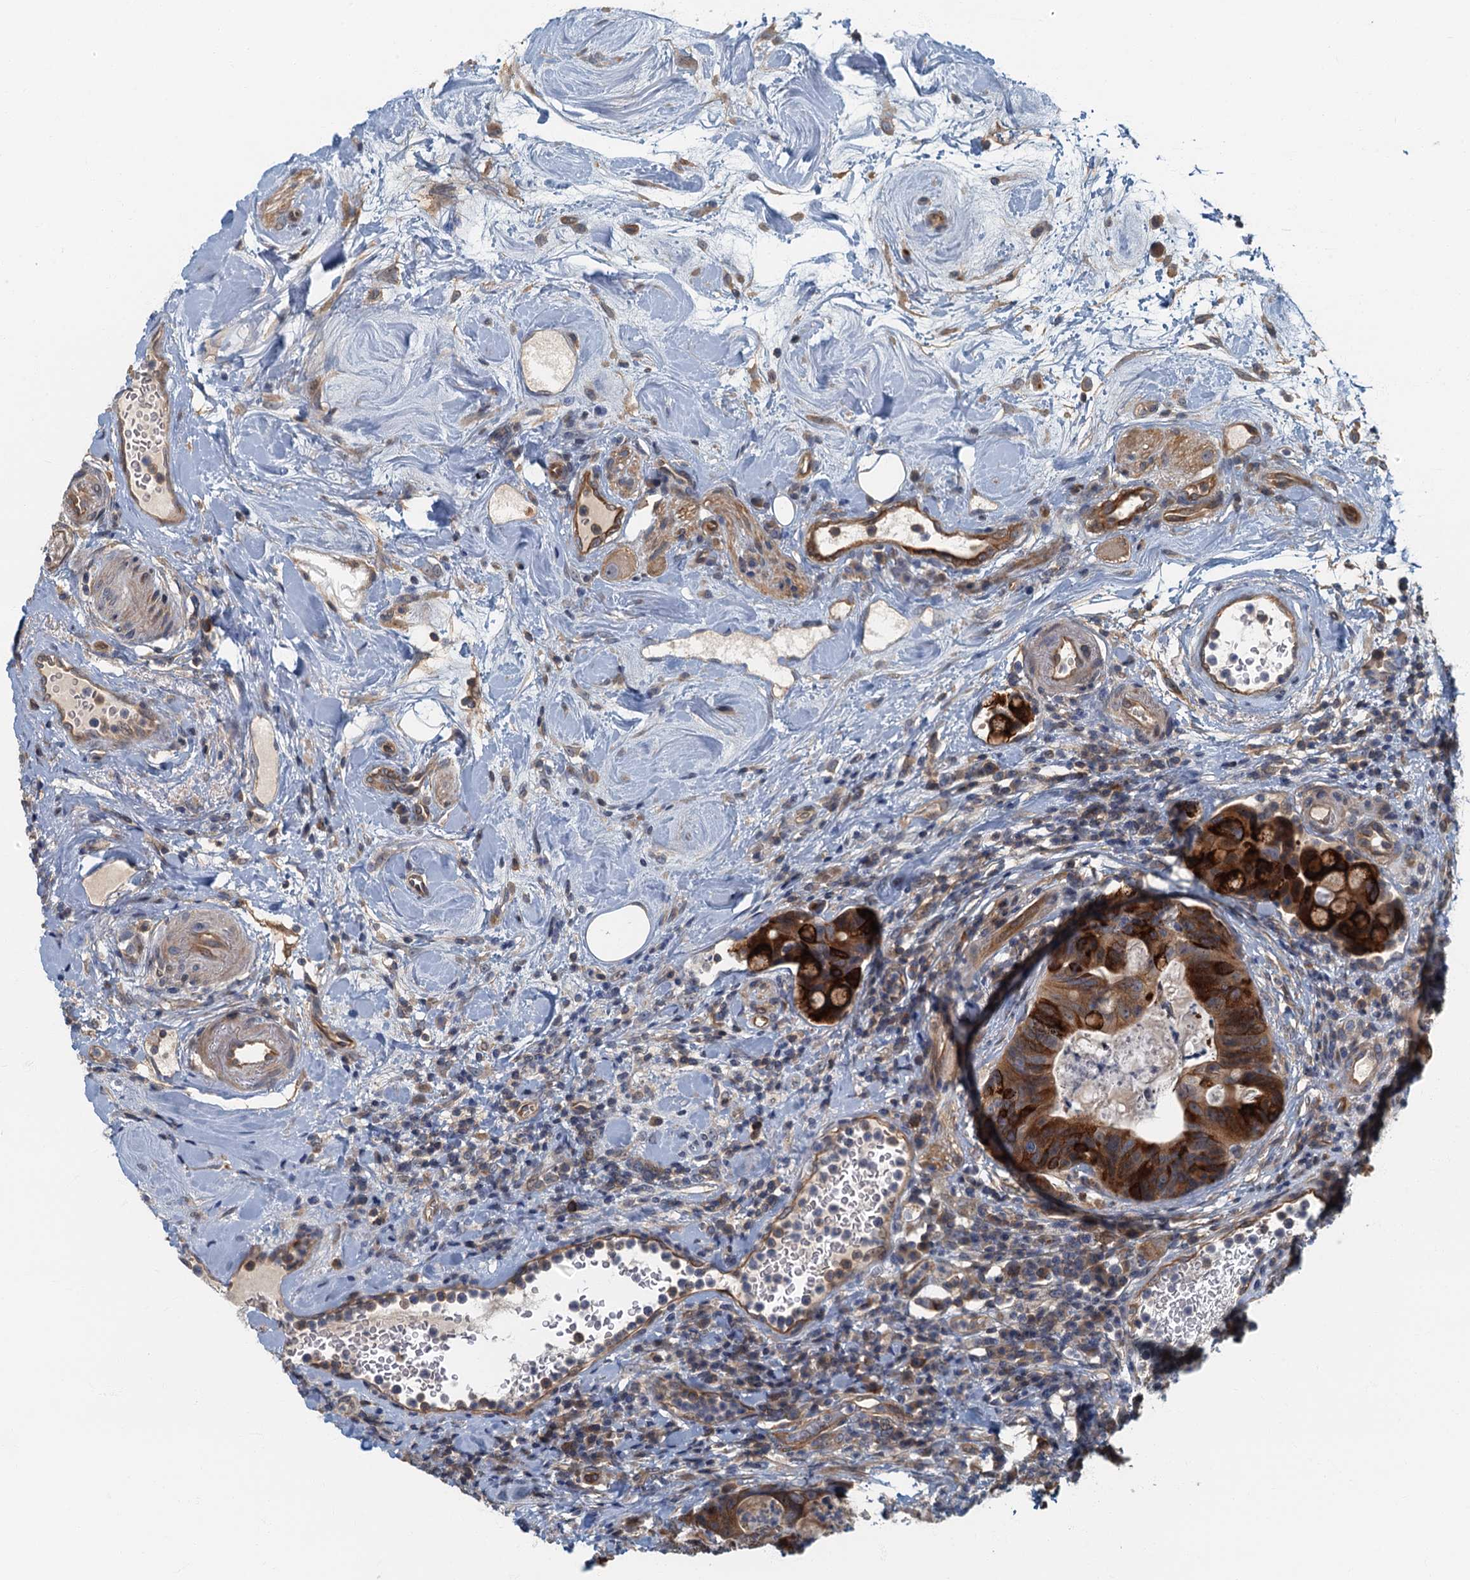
{"staining": {"intensity": "strong", "quantity": "25%-75%", "location": "cytoplasmic/membranous"}, "tissue": "colorectal cancer", "cell_type": "Tumor cells", "image_type": "cancer", "snomed": [{"axis": "morphology", "description": "Adenocarcinoma, NOS"}, {"axis": "topography", "description": "Colon"}], "caption": "There is high levels of strong cytoplasmic/membranous expression in tumor cells of adenocarcinoma (colorectal), as demonstrated by immunohistochemical staining (brown color).", "gene": "CKAP2L", "patient": {"sex": "female", "age": 82}}